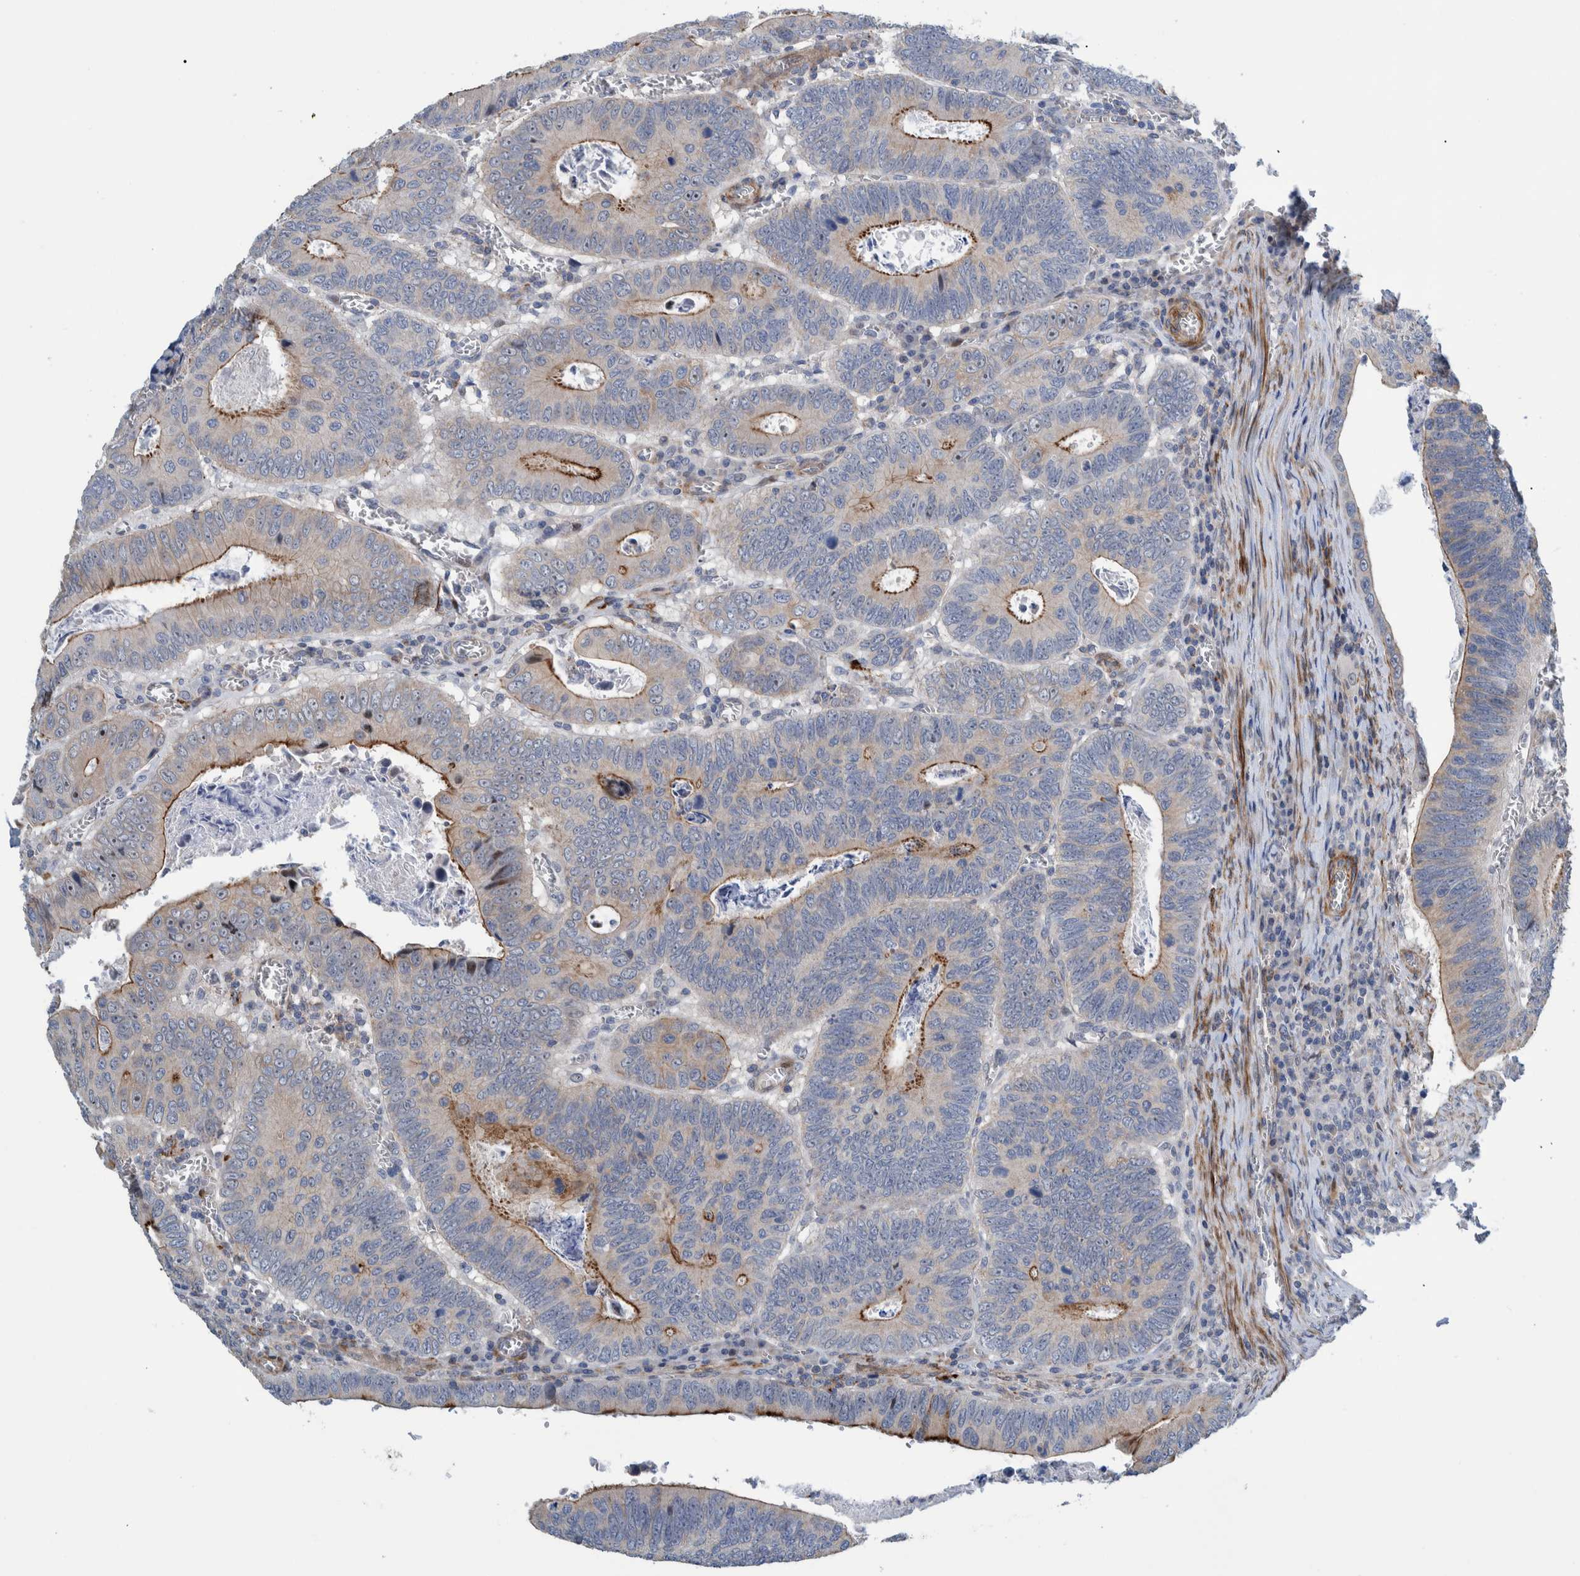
{"staining": {"intensity": "moderate", "quantity": "25%-75%", "location": "cytoplasmic/membranous"}, "tissue": "colorectal cancer", "cell_type": "Tumor cells", "image_type": "cancer", "snomed": [{"axis": "morphology", "description": "Inflammation, NOS"}, {"axis": "morphology", "description": "Adenocarcinoma, NOS"}, {"axis": "topography", "description": "Colon"}], "caption": "This photomicrograph displays immunohistochemistry (IHC) staining of human colorectal cancer, with medium moderate cytoplasmic/membranous staining in approximately 25%-75% of tumor cells.", "gene": "MKS1", "patient": {"sex": "male", "age": 72}}